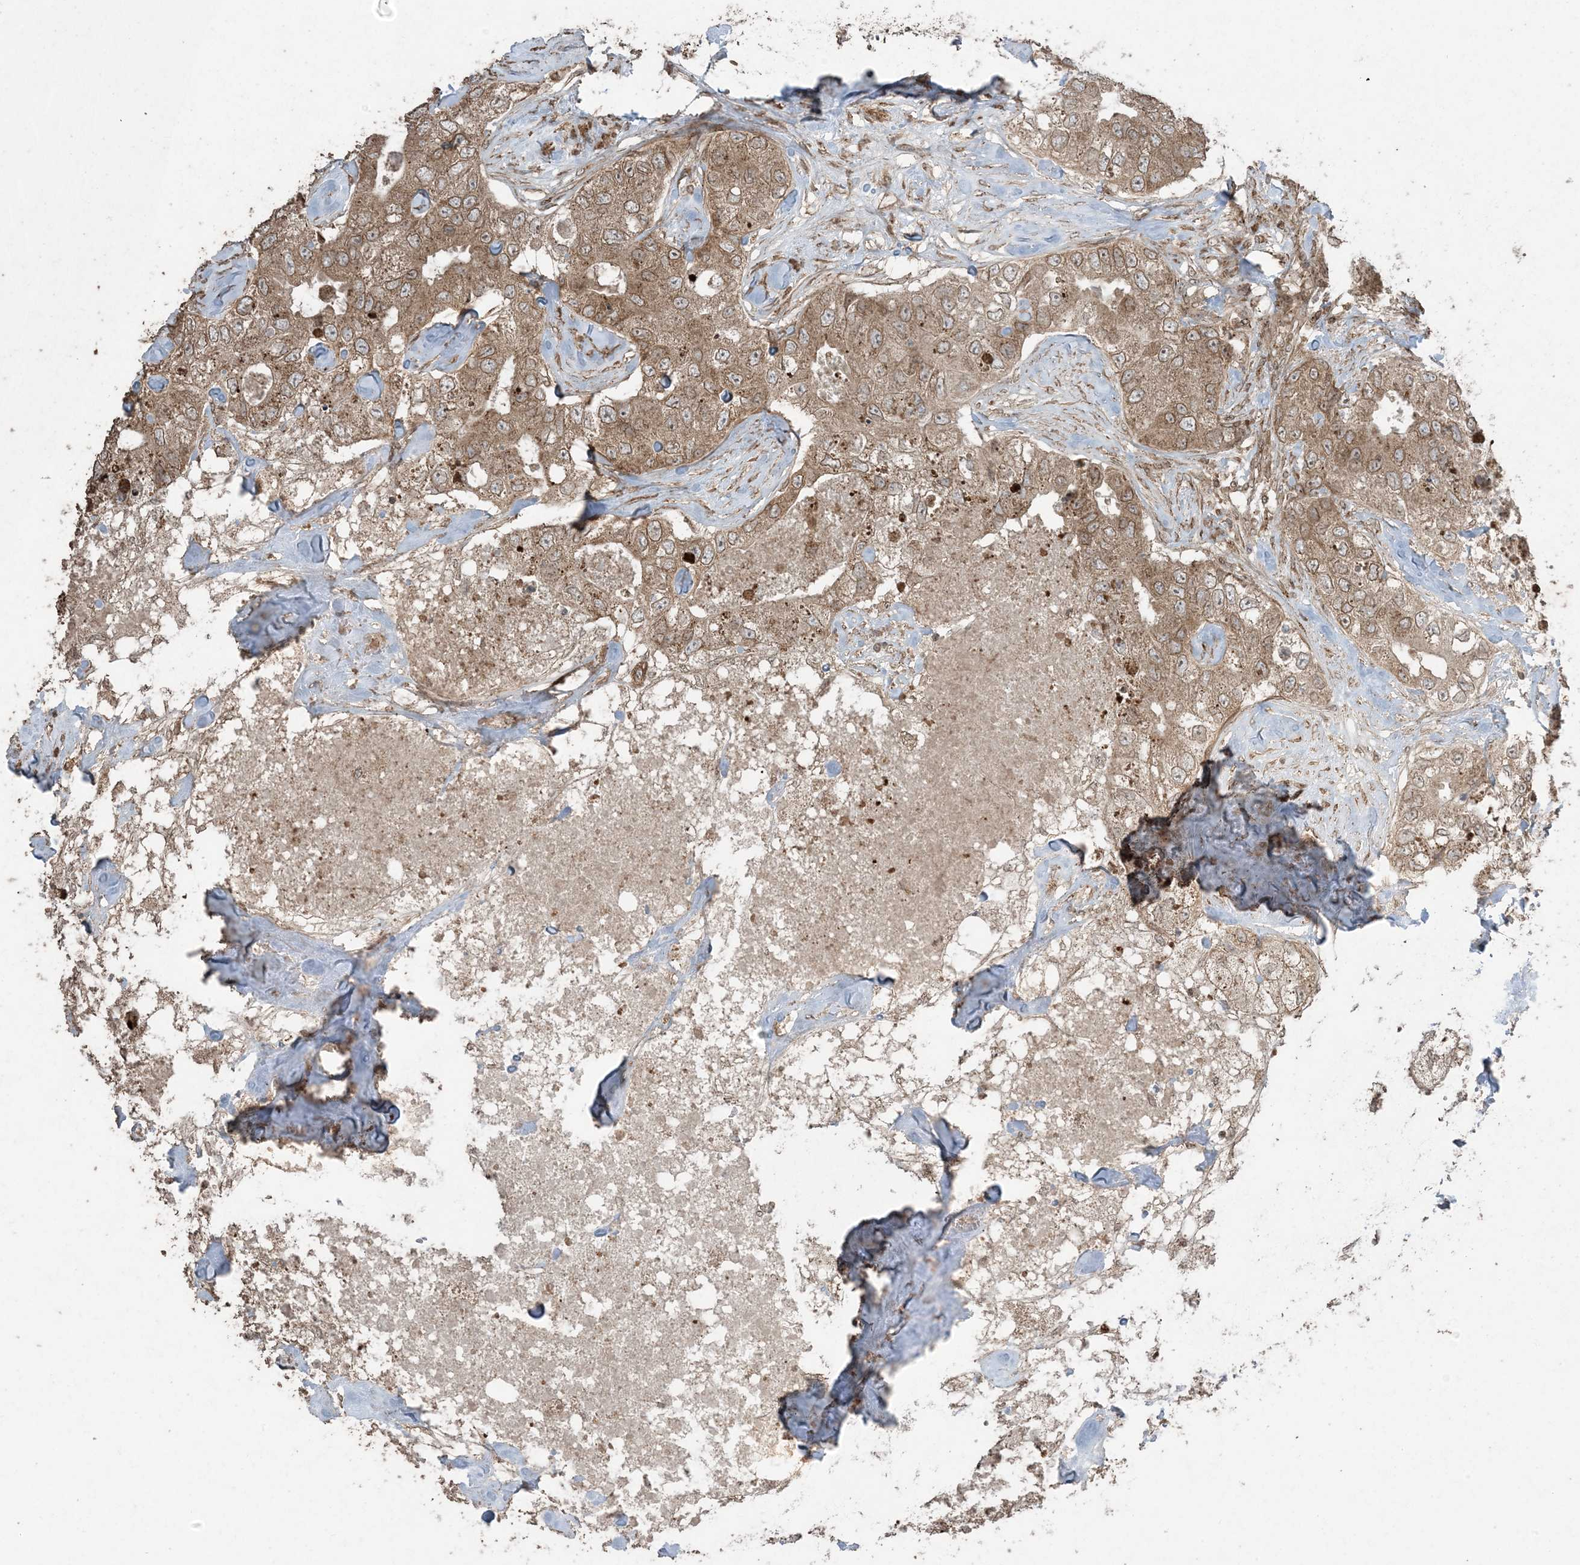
{"staining": {"intensity": "moderate", "quantity": ">75%", "location": "cytoplasmic/membranous"}, "tissue": "breast cancer", "cell_type": "Tumor cells", "image_type": "cancer", "snomed": [{"axis": "morphology", "description": "Duct carcinoma"}, {"axis": "topography", "description": "Breast"}], "caption": "A brown stain highlights moderate cytoplasmic/membranous positivity of a protein in human invasive ductal carcinoma (breast) tumor cells.", "gene": "DDX19B", "patient": {"sex": "female", "age": 62}}